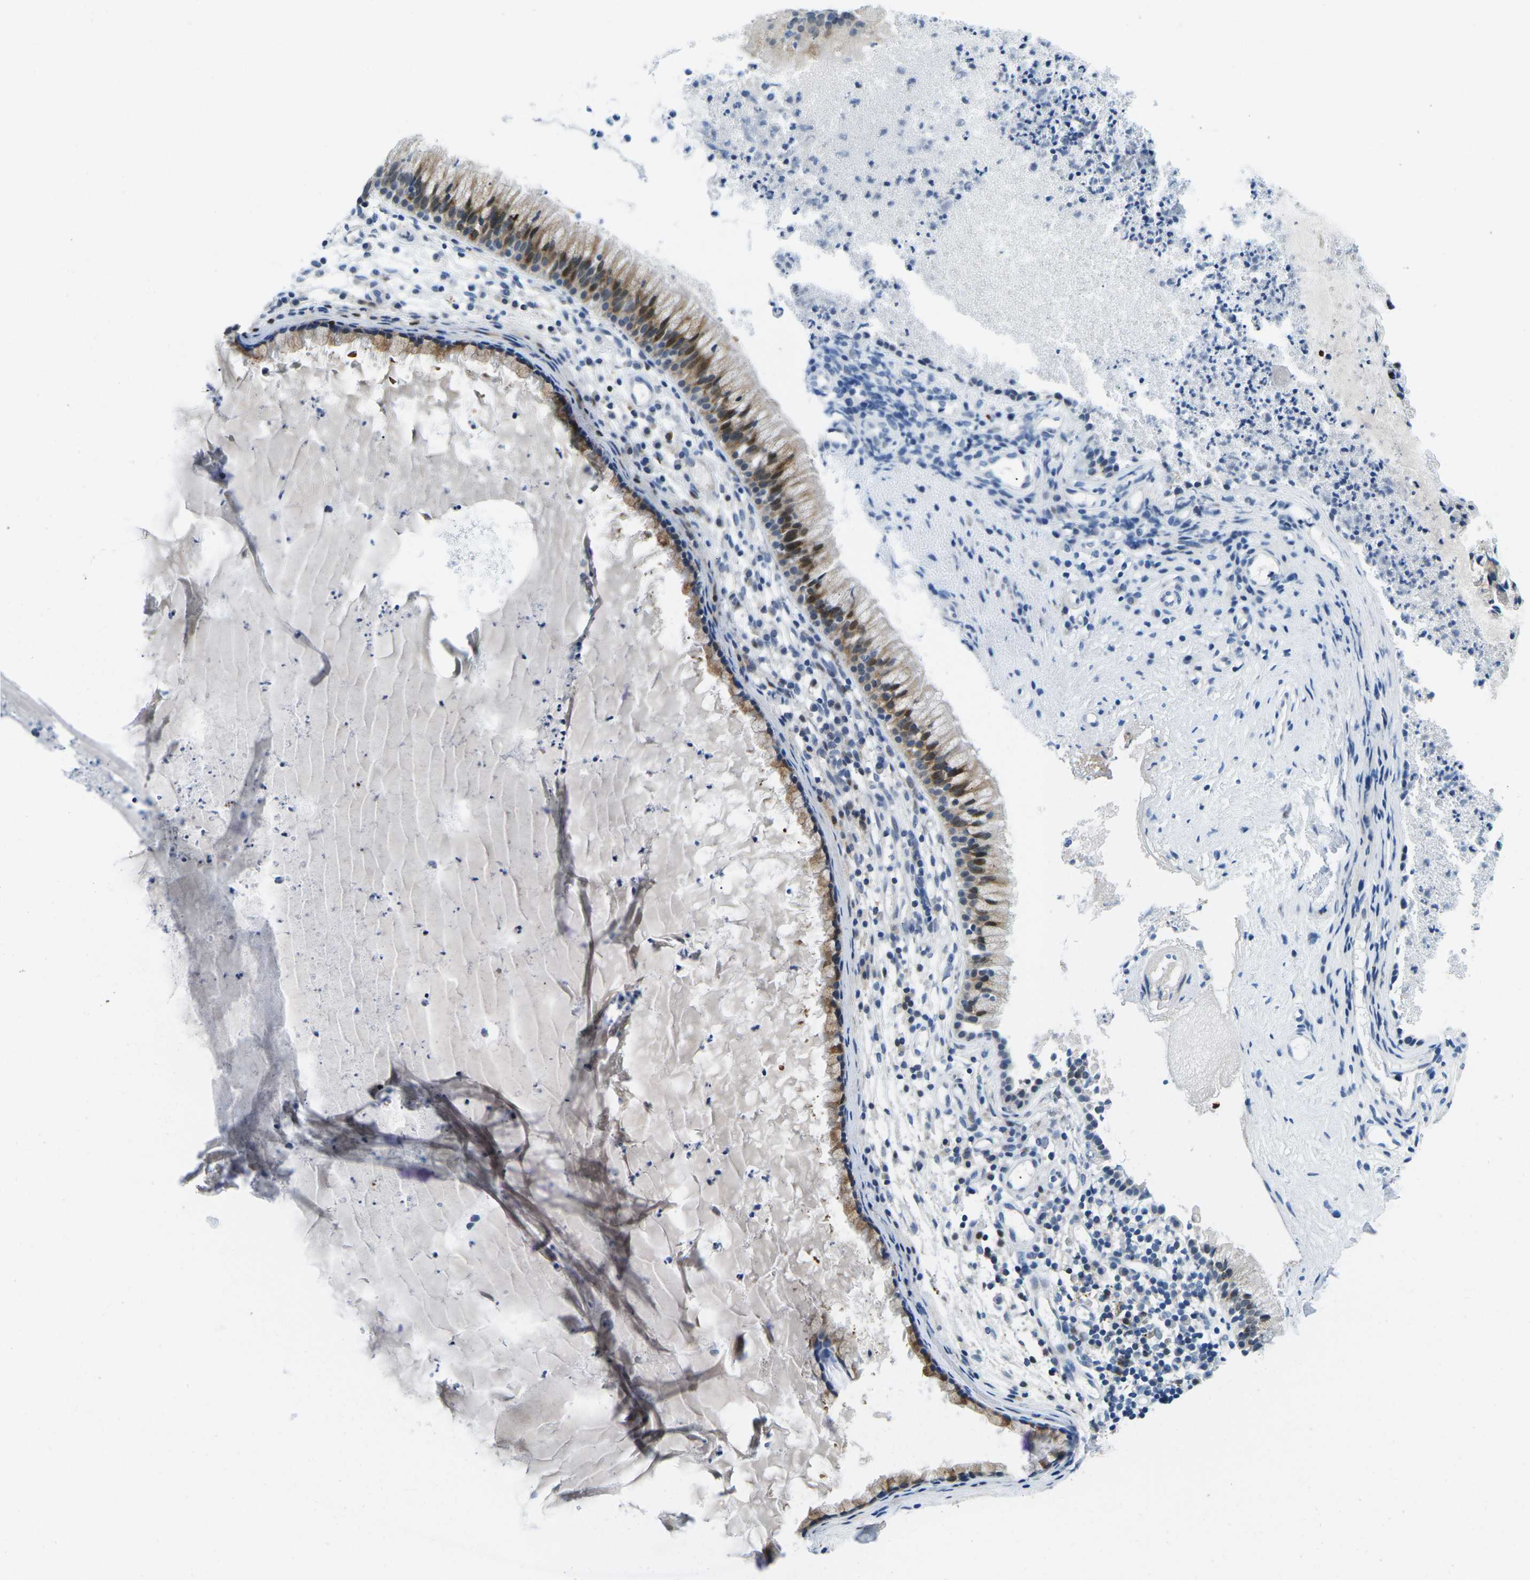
{"staining": {"intensity": "moderate", "quantity": "25%-75%", "location": "cytoplasmic/membranous,nuclear"}, "tissue": "nasopharynx", "cell_type": "Respiratory epithelial cells", "image_type": "normal", "snomed": [{"axis": "morphology", "description": "Normal tissue, NOS"}, {"axis": "topography", "description": "Nasopharynx"}], "caption": "Moderate cytoplasmic/membranous,nuclear expression for a protein is appreciated in about 25%-75% of respiratory epithelial cells of benign nasopharynx using immunohistochemistry (IHC).", "gene": "CFB", "patient": {"sex": "male", "age": 21}}